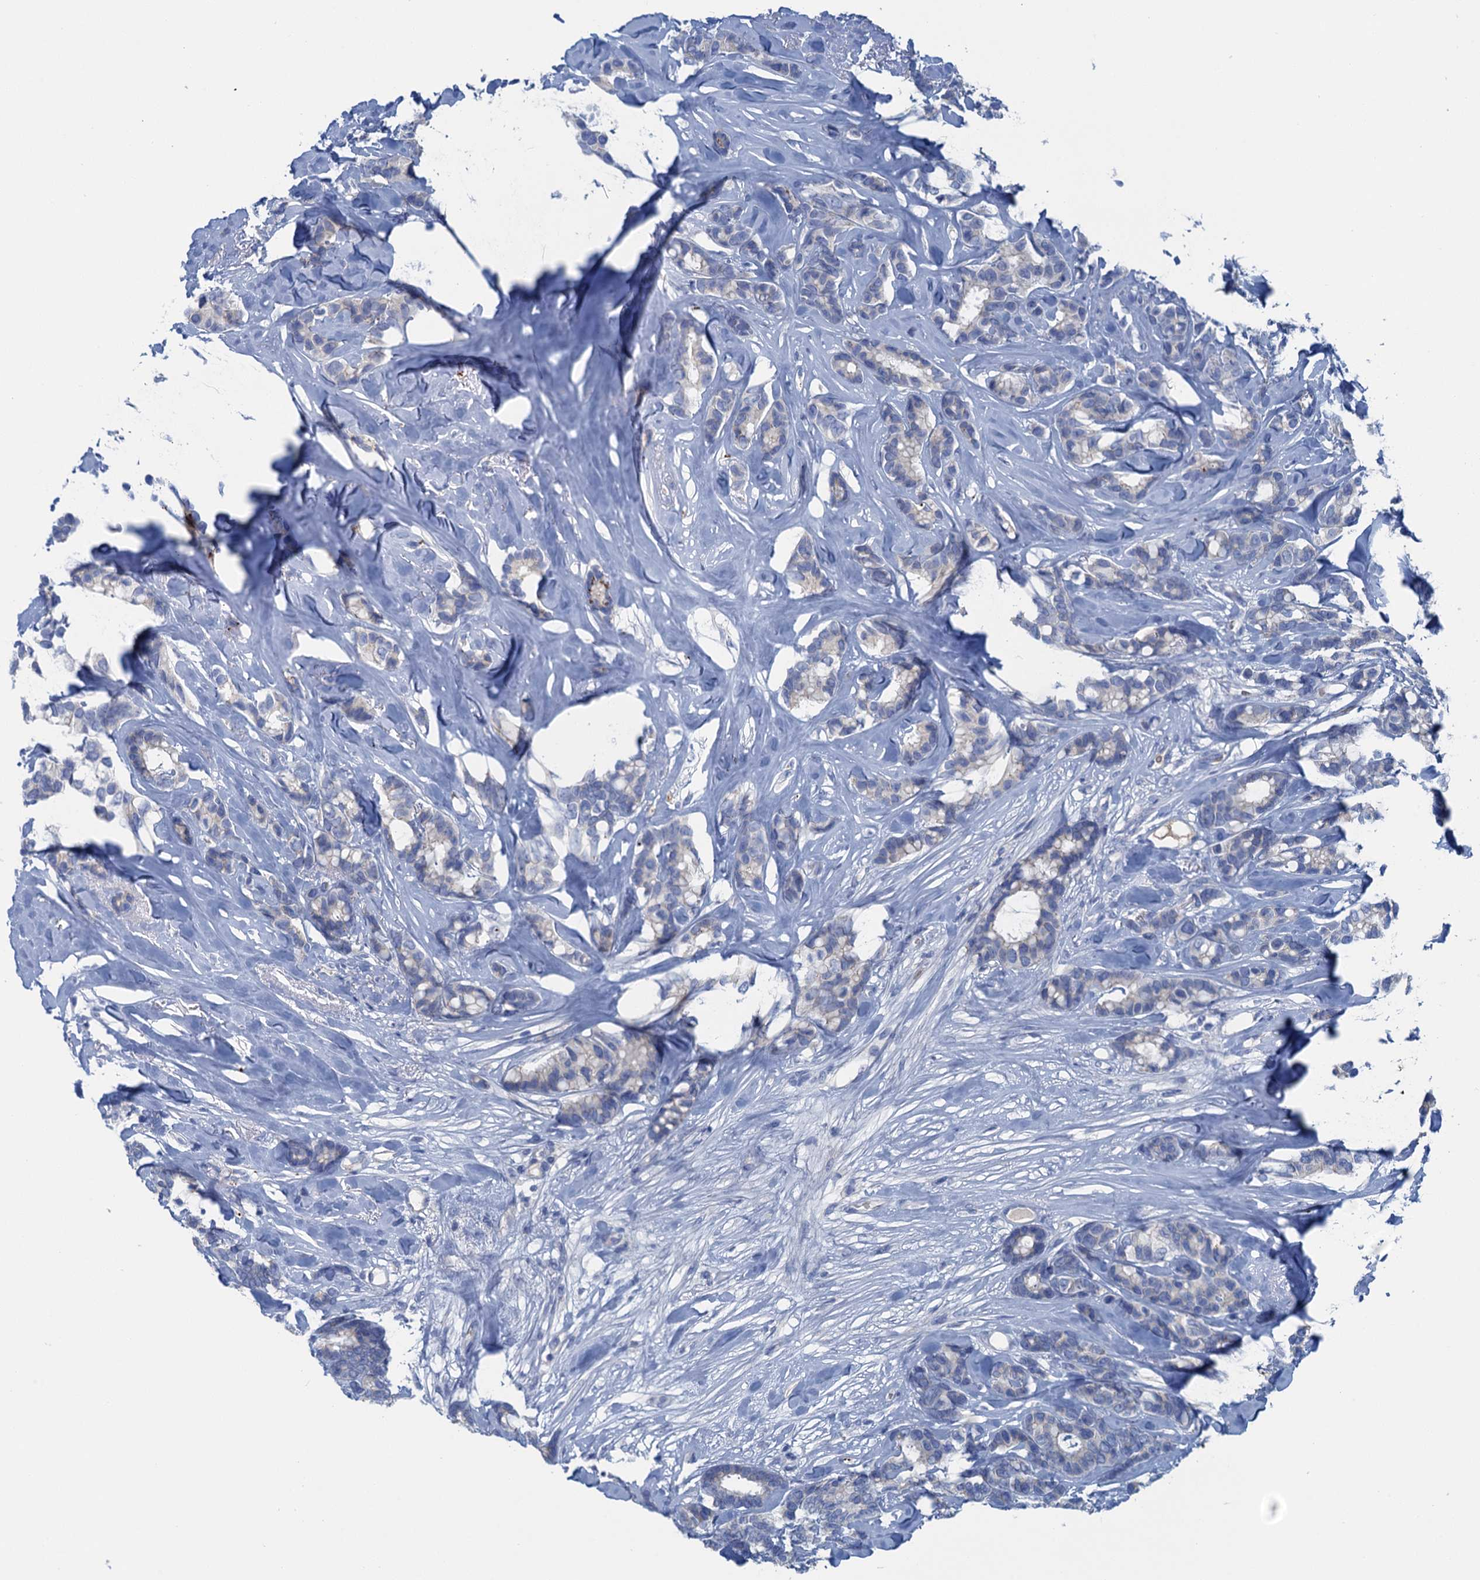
{"staining": {"intensity": "negative", "quantity": "none", "location": "none"}, "tissue": "breast cancer", "cell_type": "Tumor cells", "image_type": "cancer", "snomed": [{"axis": "morphology", "description": "Duct carcinoma"}, {"axis": "topography", "description": "Breast"}], "caption": "A high-resolution image shows immunohistochemistry staining of breast cancer, which reveals no significant positivity in tumor cells.", "gene": "MYADML2", "patient": {"sex": "female", "age": 87}}